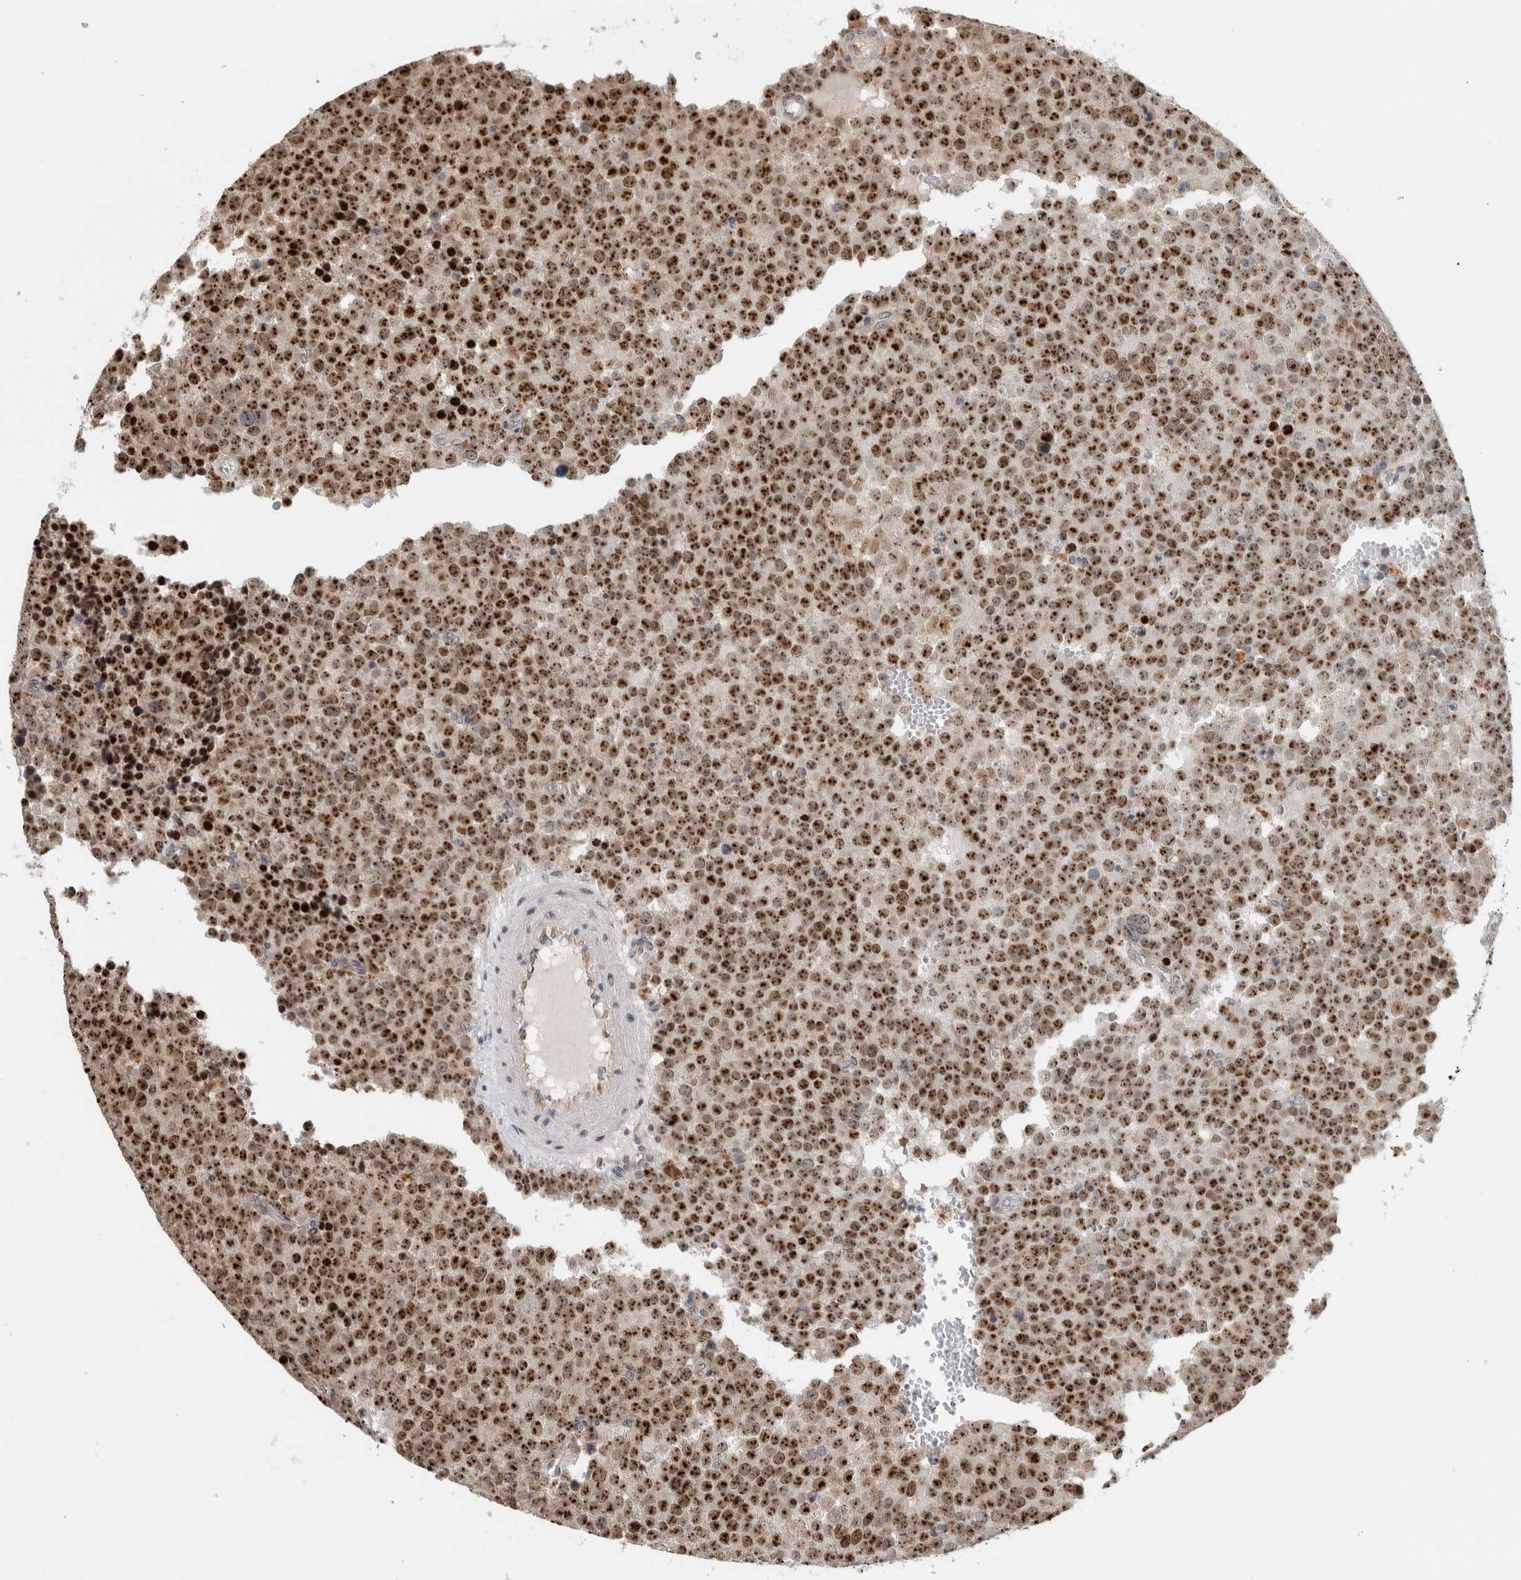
{"staining": {"intensity": "moderate", "quantity": ">75%", "location": "nuclear"}, "tissue": "testis cancer", "cell_type": "Tumor cells", "image_type": "cancer", "snomed": [{"axis": "morphology", "description": "Seminoma, NOS"}, {"axis": "topography", "description": "Testis"}], "caption": "The immunohistochemical stain labels moderate nuclear staining in tumor cells of seminoma (testis) tissue.", "gene": "NAB2", "patient": {"sex": "male", "age": 71}}